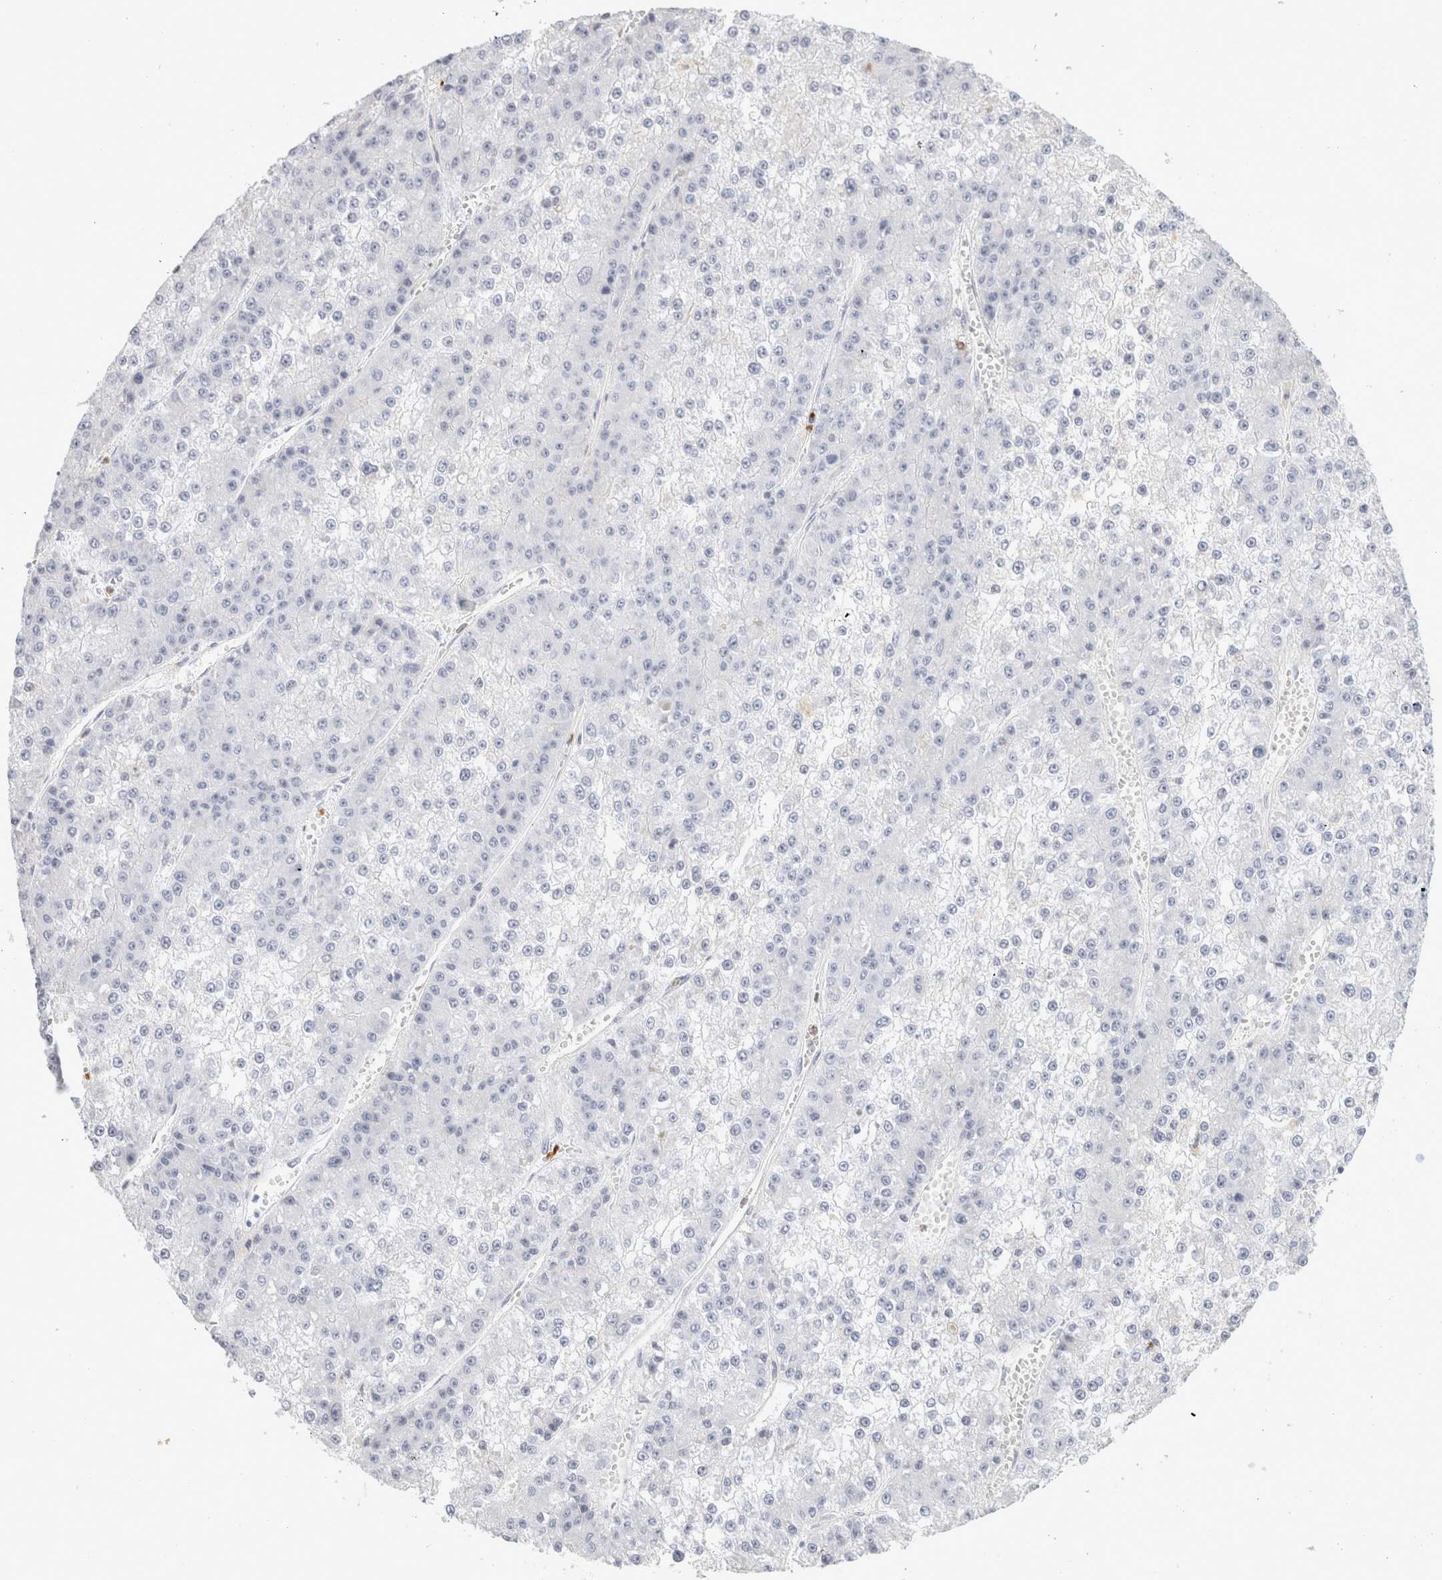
{"staining": {"intensity": "negative", "quantity": "none", "location": "none"}, "tissue": "liver cancer", "cell_type": "Tumor cells", "image_type": "cancer", "snomed": [{"axis": "morphology", "description": "Carcinoma, Hepatocellular, NOS"}, {"axis": "topography", "description": "Liver"}], "caption": "The immunohistochemistry (IHC) image has no significant positivity in tumor cells of liver cancer (hepatocellular carcinoma) tissue.", "gene": "FGL2", "patient": {"sex": "female", "age": 73}}